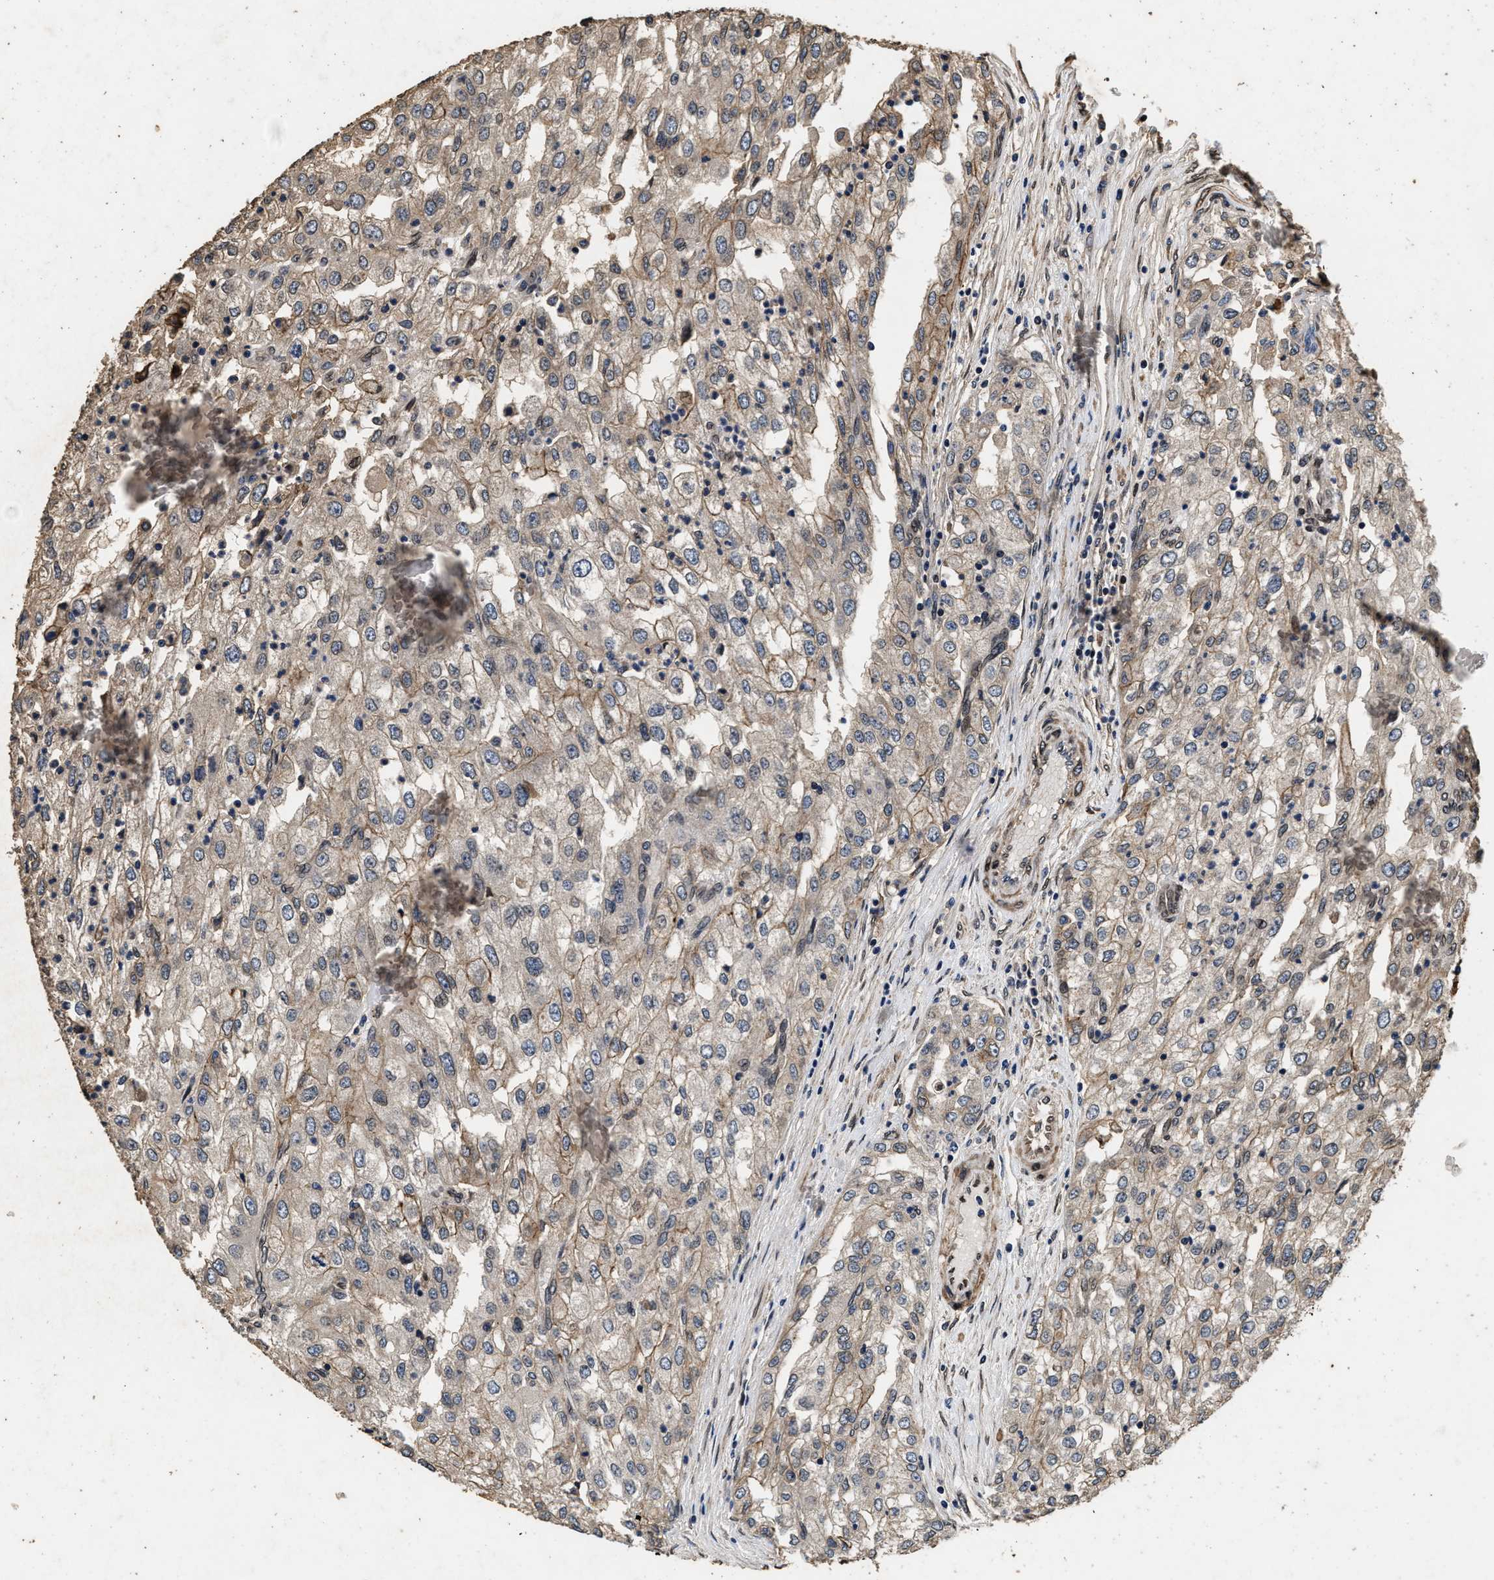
{"staining": {"intensity": "weak", "quantity": ">75%", "location": "cytoplasmic/membranous"}, "tissue": "renal cancer", "cell_type": "Tumor cells", "image_type": "cancer", "snomed": [{"axis": "morphology", "description": "Adenocarcinoma, NOS"}, {"axis": "topography", "description": "Kidney"}], "caption": "Immunohistochemistry (DAB) staining of human renal cancer (adenocarcinoma) displays weak cytoplasmic/membranous protein positivity in approximately >75% of tumor cells.", "gene": "ACCS", "patient": {"sex": "female", "age": 54}}